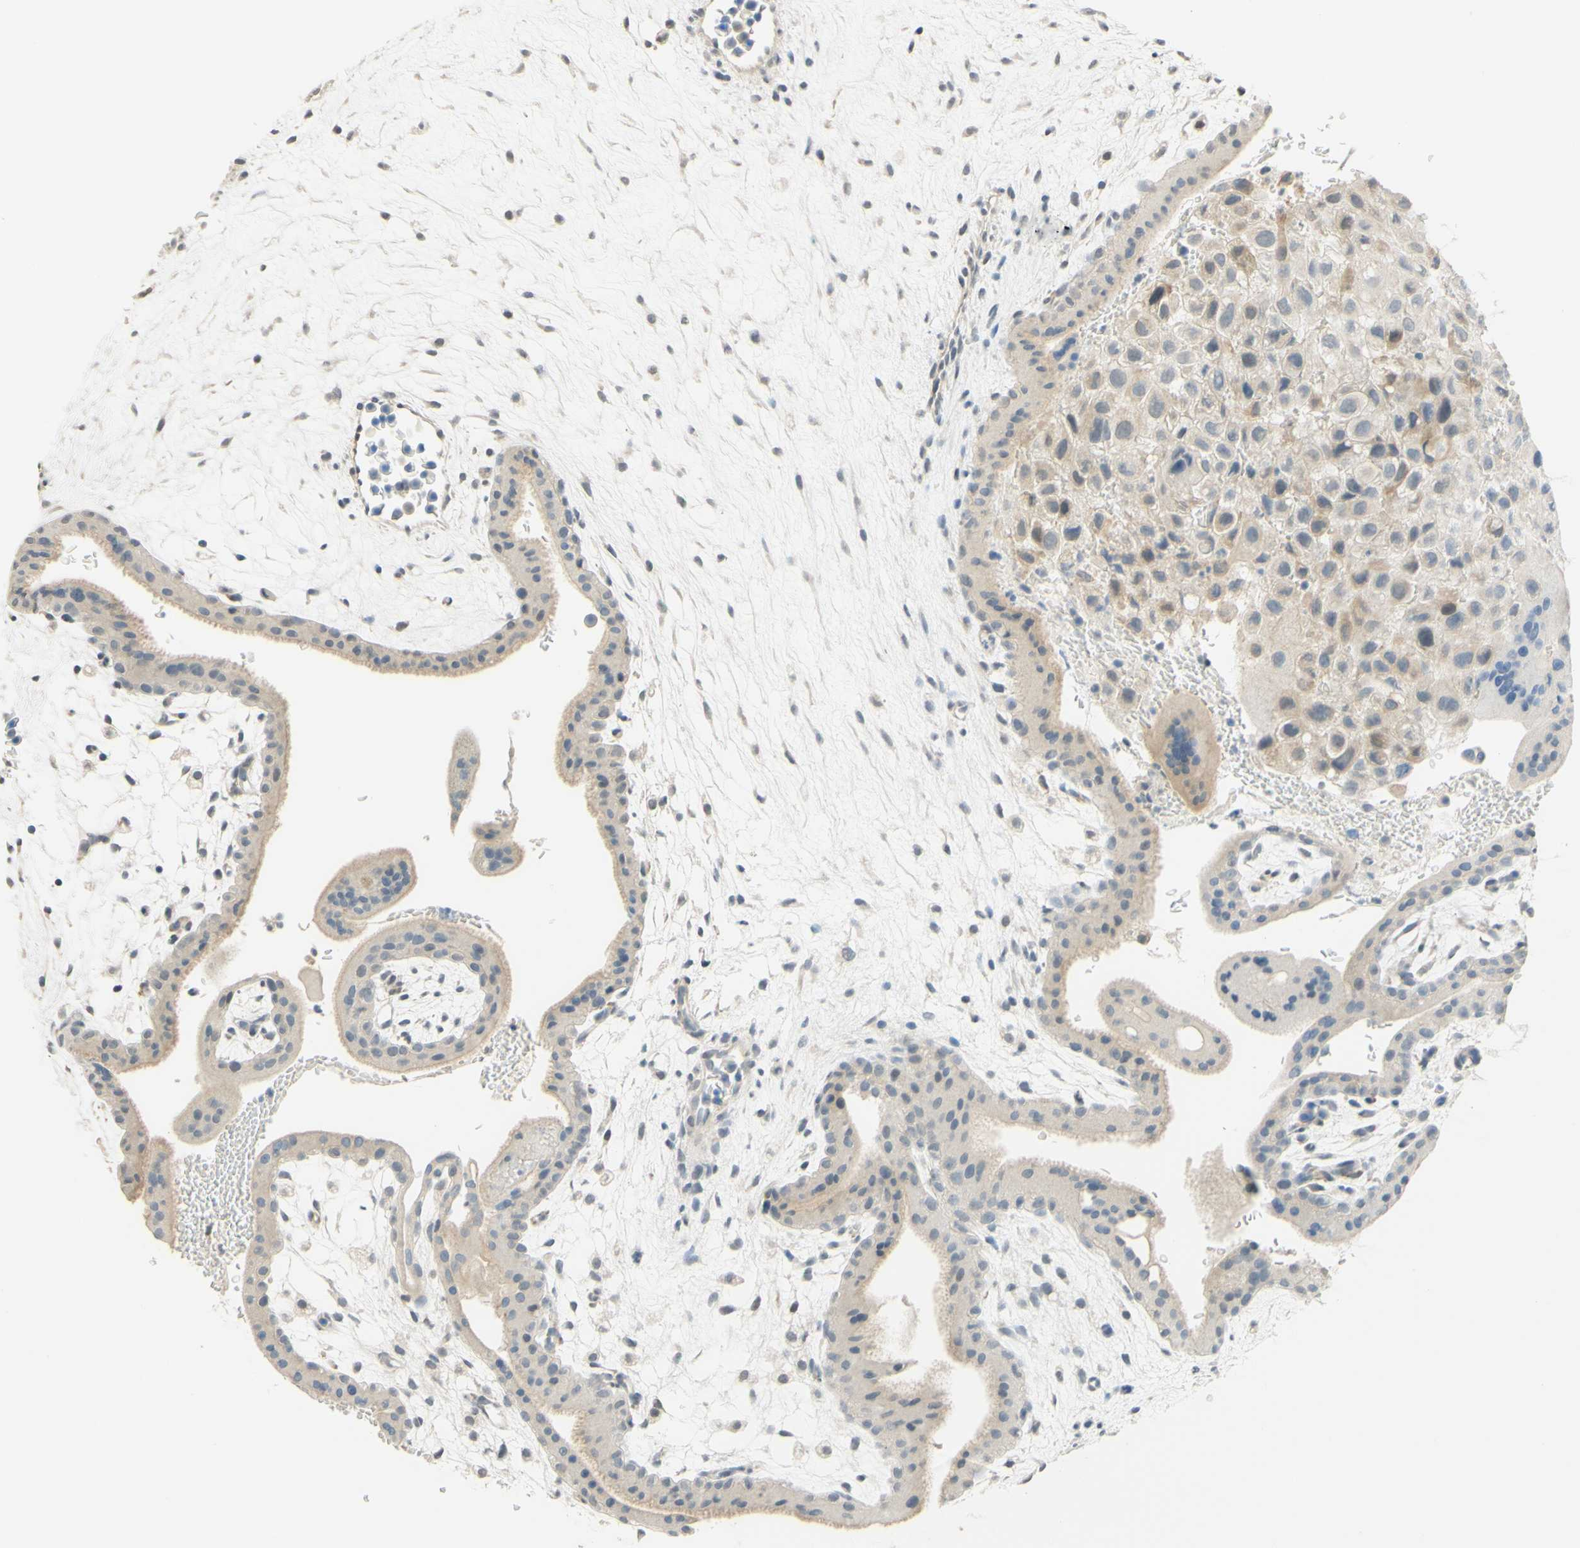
{"staining": {"intensity": "weak", "quantity": "25%-75%", "location": "cytoplasmic/membranous"}, "tissue": "placenta", "cell_type": "Decidual cells", "image_type": "normal", "snomed": [{"axis": "morphology", "description": "Normal tissue, NOS"}, {"axis": "topography", "description": "Placenta"}], "caption": "IHC image of unremarkable placenta: human placenta stained using immunohistochemistry (IHC) shows low levels of weak protein expression localized specifically in the cytoplasmic/membranous of decidual cells, appearing as a cytoplasmic/membranous brown color.", "gene": "MAG", "patient": {"sex": "female", "age": 35}}